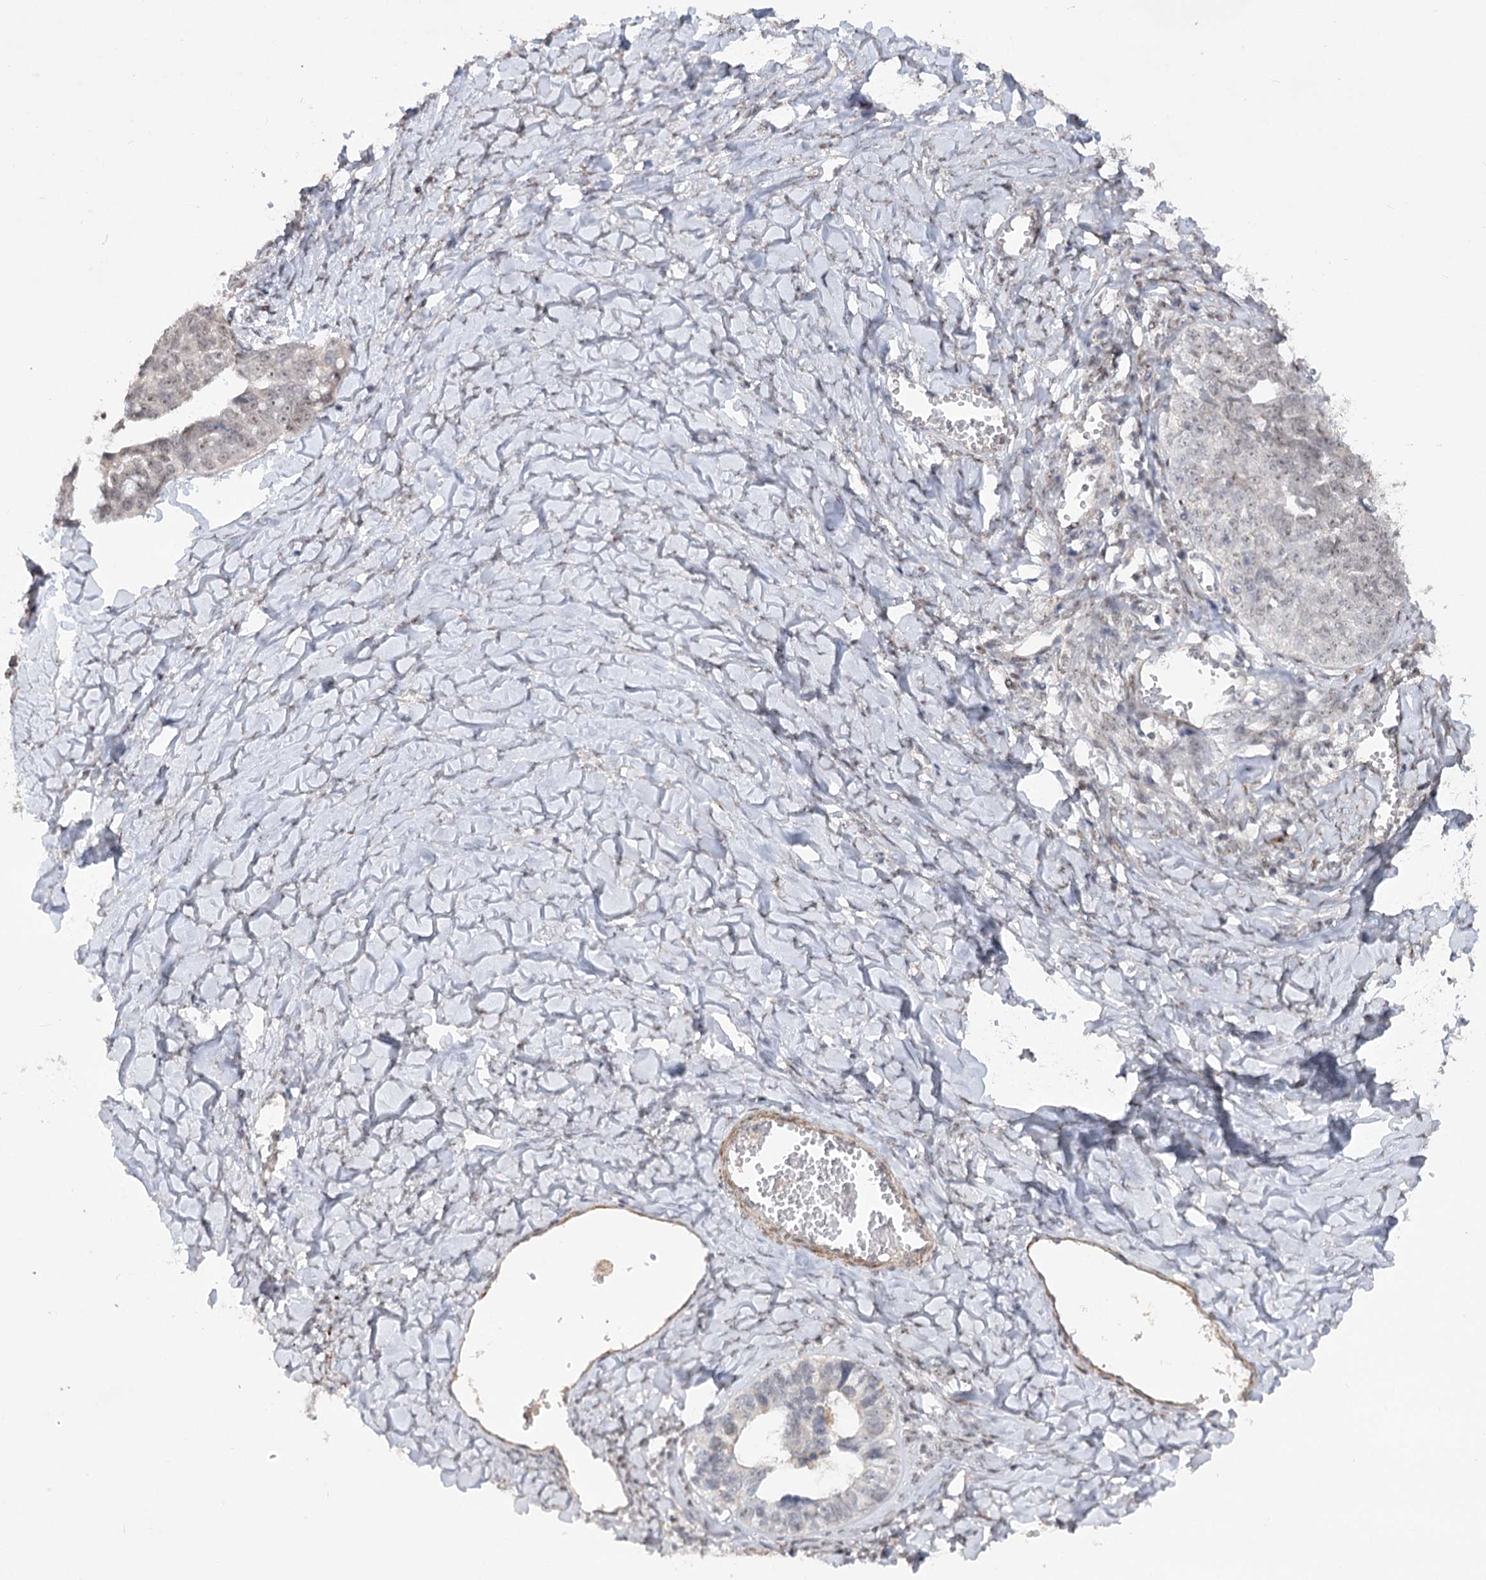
{"staining": {"intensity": "weak", "quantity": "<25%", "location": "nuclear"}, "tissue": "ovarian cancer", "cell_type": "Tumor cells", "image_type": "cancer", "snomed": [{"axis": "morphology", "description": "Cystadenocarcinoma, serous, NOS"}, {"axis": "topography", "description": "Ovary"}], "caption": "This is an immunohistochemistry histopathology image of human serous cystadenocarcinoma (ovarian). There is no expression in tumor cells.", "gene": "ZSCAN23", "patient": {"sex": "female", "age": 79}}